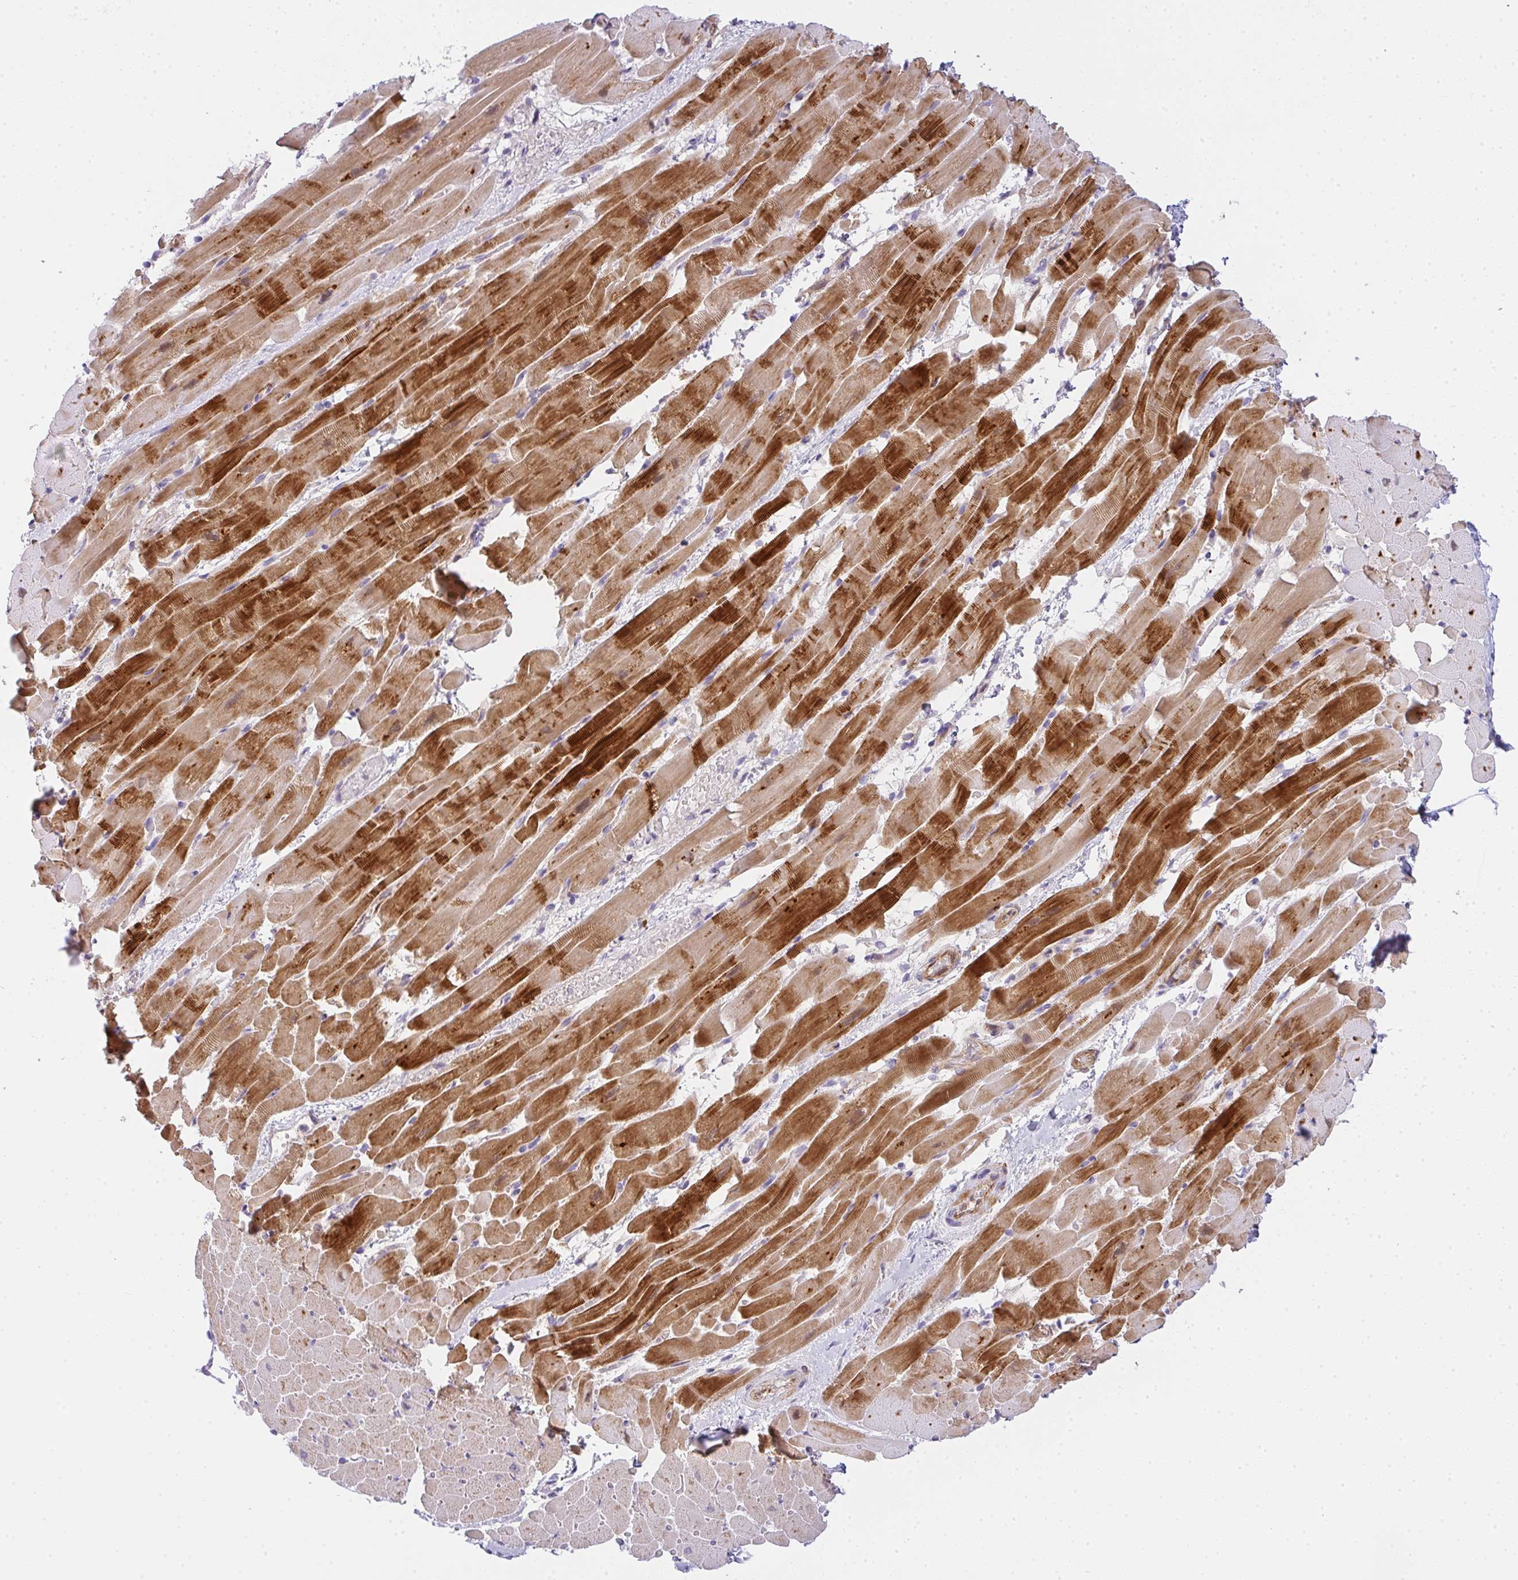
{"staining": {"intensity": "strong", "quantity": "25%-75%", "location": "cytoplasmic/membranous"}, "tissue": "heart muscle", "cell_type": "Cardiomyocytes", "image_type": "normal", "snomed": [{"axis": "morphology", "description": "Normal tissue, NOS"}, {"axis": "topography", "description": "Heart"}], "caption": "Immunohistochemical staining of unremarkable heart muscle demonstrates high levels of strong cytoplasmic/membranous positivity in about 25%-75% of cardiomyocytes. (Stains: DAB in brown, nuclei in blue, Microscopy: brightfield microscopy at high magnification).", "gene": "COX7B", "patient": {"sex": "male", "age": 37}}